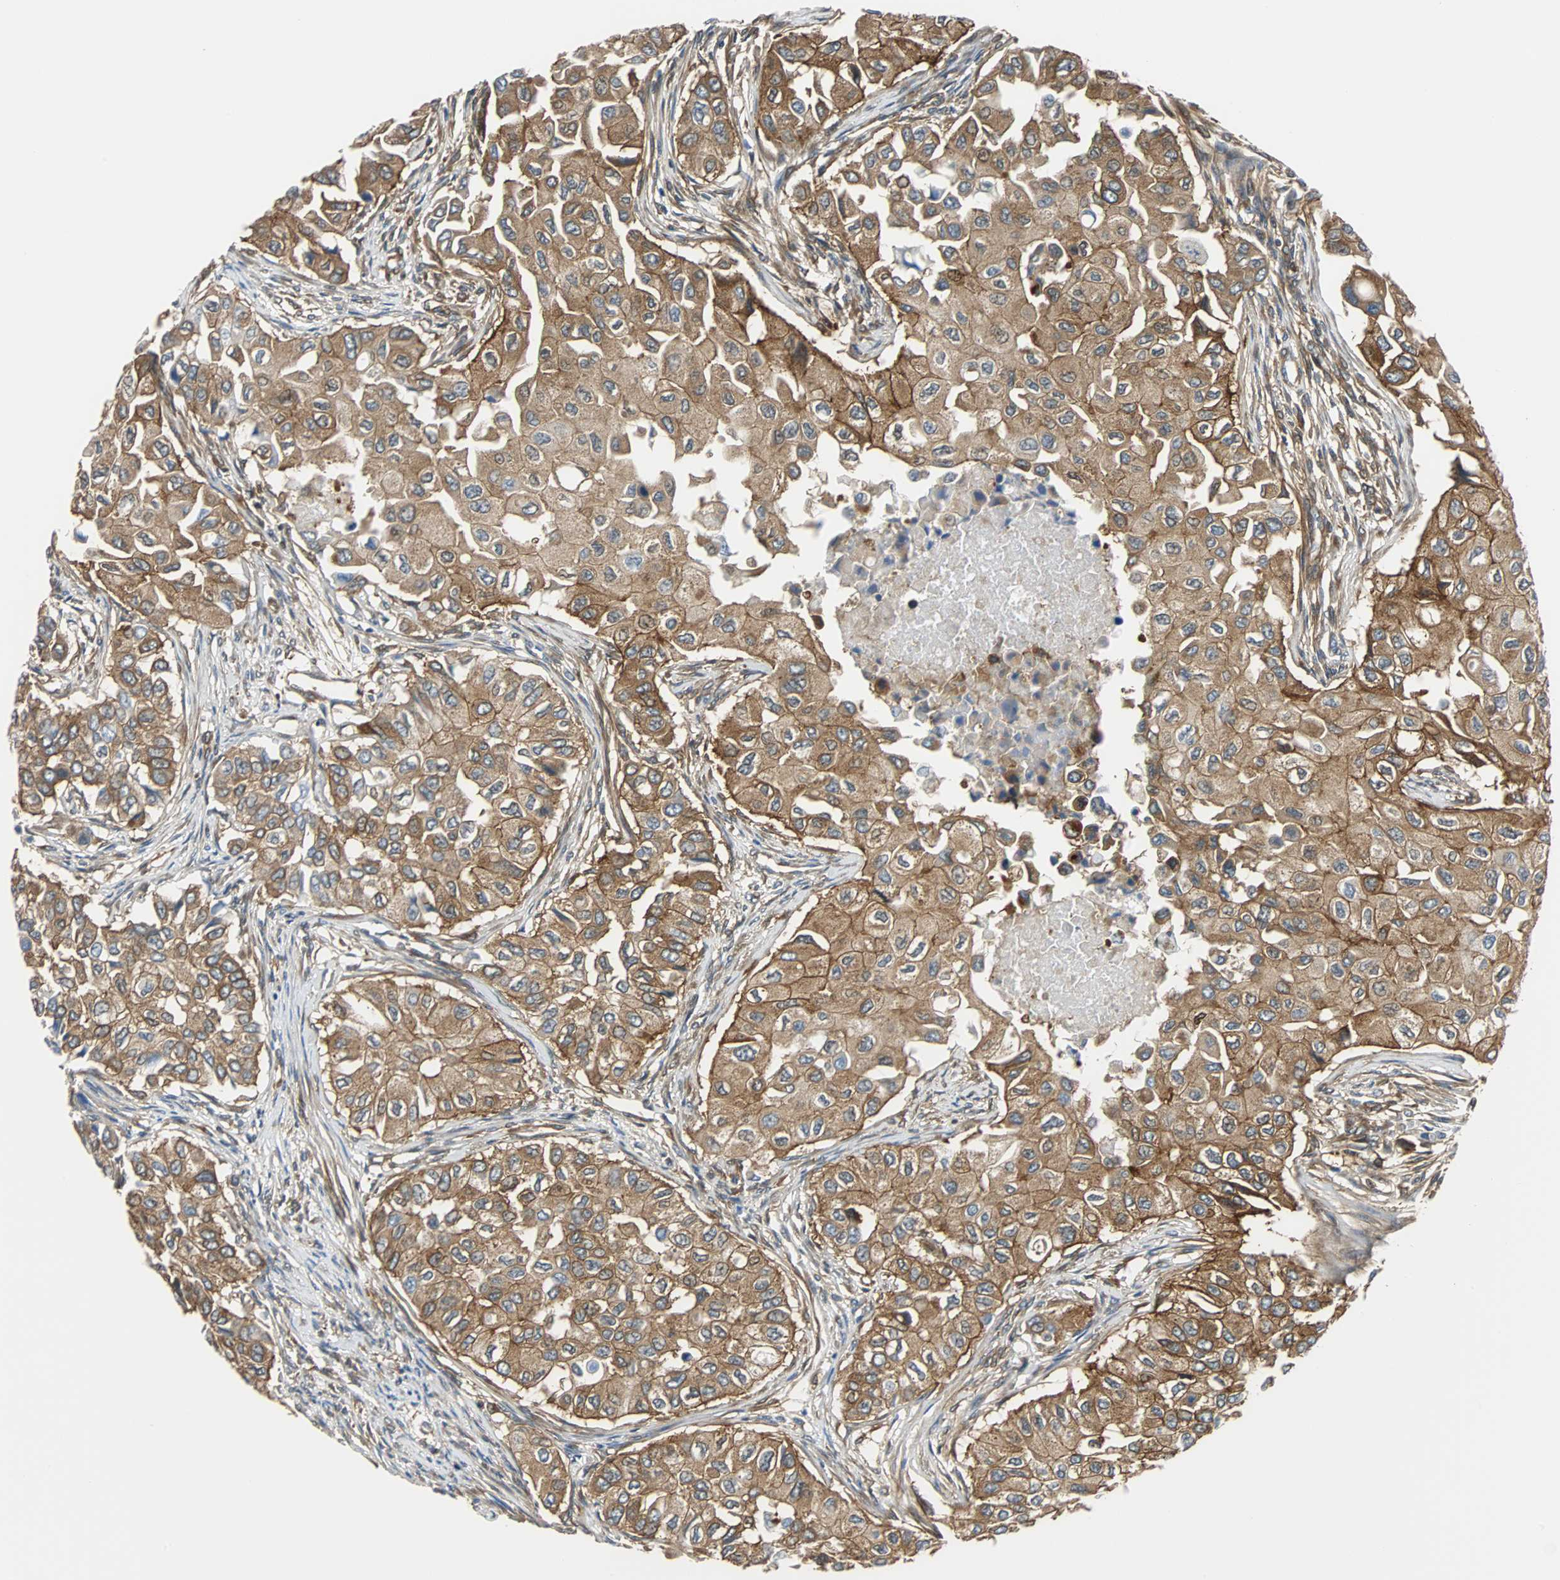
{"staining": {"intensity": "moderate", "quantity": ">75%", "location": "cytoplasmic/membranous"}, "tissue": "breast cancer", "cell_type": "Tumor cells", "image_type": "cancer", "snomed": [{"axis": "morphology", "description": "Normal tissue, NOS"}, {"axis": "morphology", "description": "Duct carcinoma"}, {"axis": "topography", "description": "Breast"}], "caption": "Immunohistochemistry (IHC) of human breast cancer (intraductal carcinoma) demonstrates medium levels of moderate cytoplasmic/membranous expression in about >75% of tumor cells.", "gene": "RELA", "patient": {"sex": "female", "age": 49}}